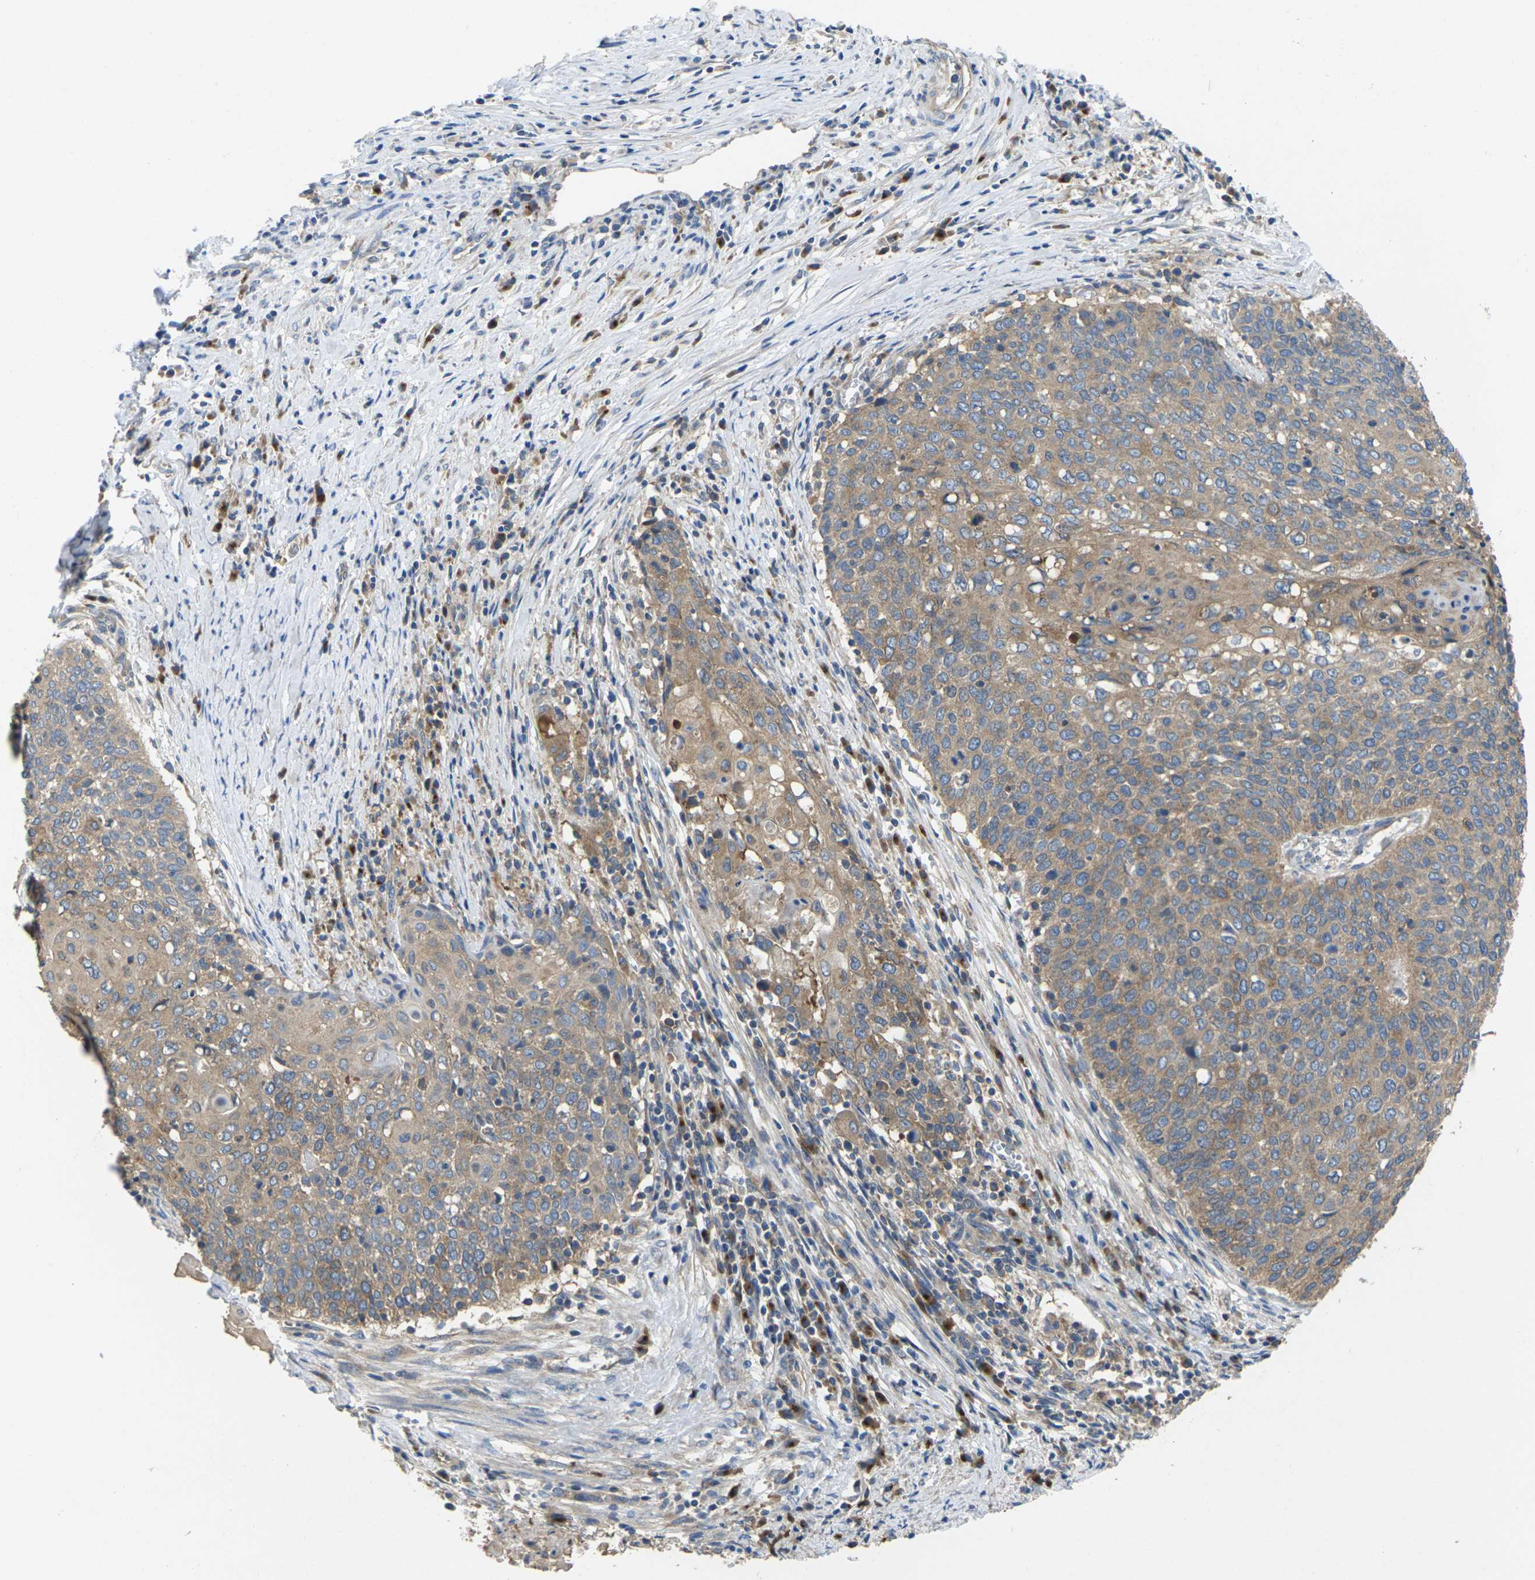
{"staining": {"intensity": "moderate", "quantity": ">75%", "location": "cytoplasmic/membranous"}, "tissue": "cervical cancer", "cell_type": "Tumor cells", "image_type": "cancer", "snomed": [{"axis": "morphology", "description": "Squamous cell carcinoma, NOS"}, {"axis": "topography", "description": "Cervix"}], "caption": "Protein expression analysis of squamous cell carcinoma (cervical) exhibits moderate cytoplasmic/membranous staining in about >75% of tumor cells.", "gene": "TMCC2", "patient": {"sex": "female", "age": 39}}